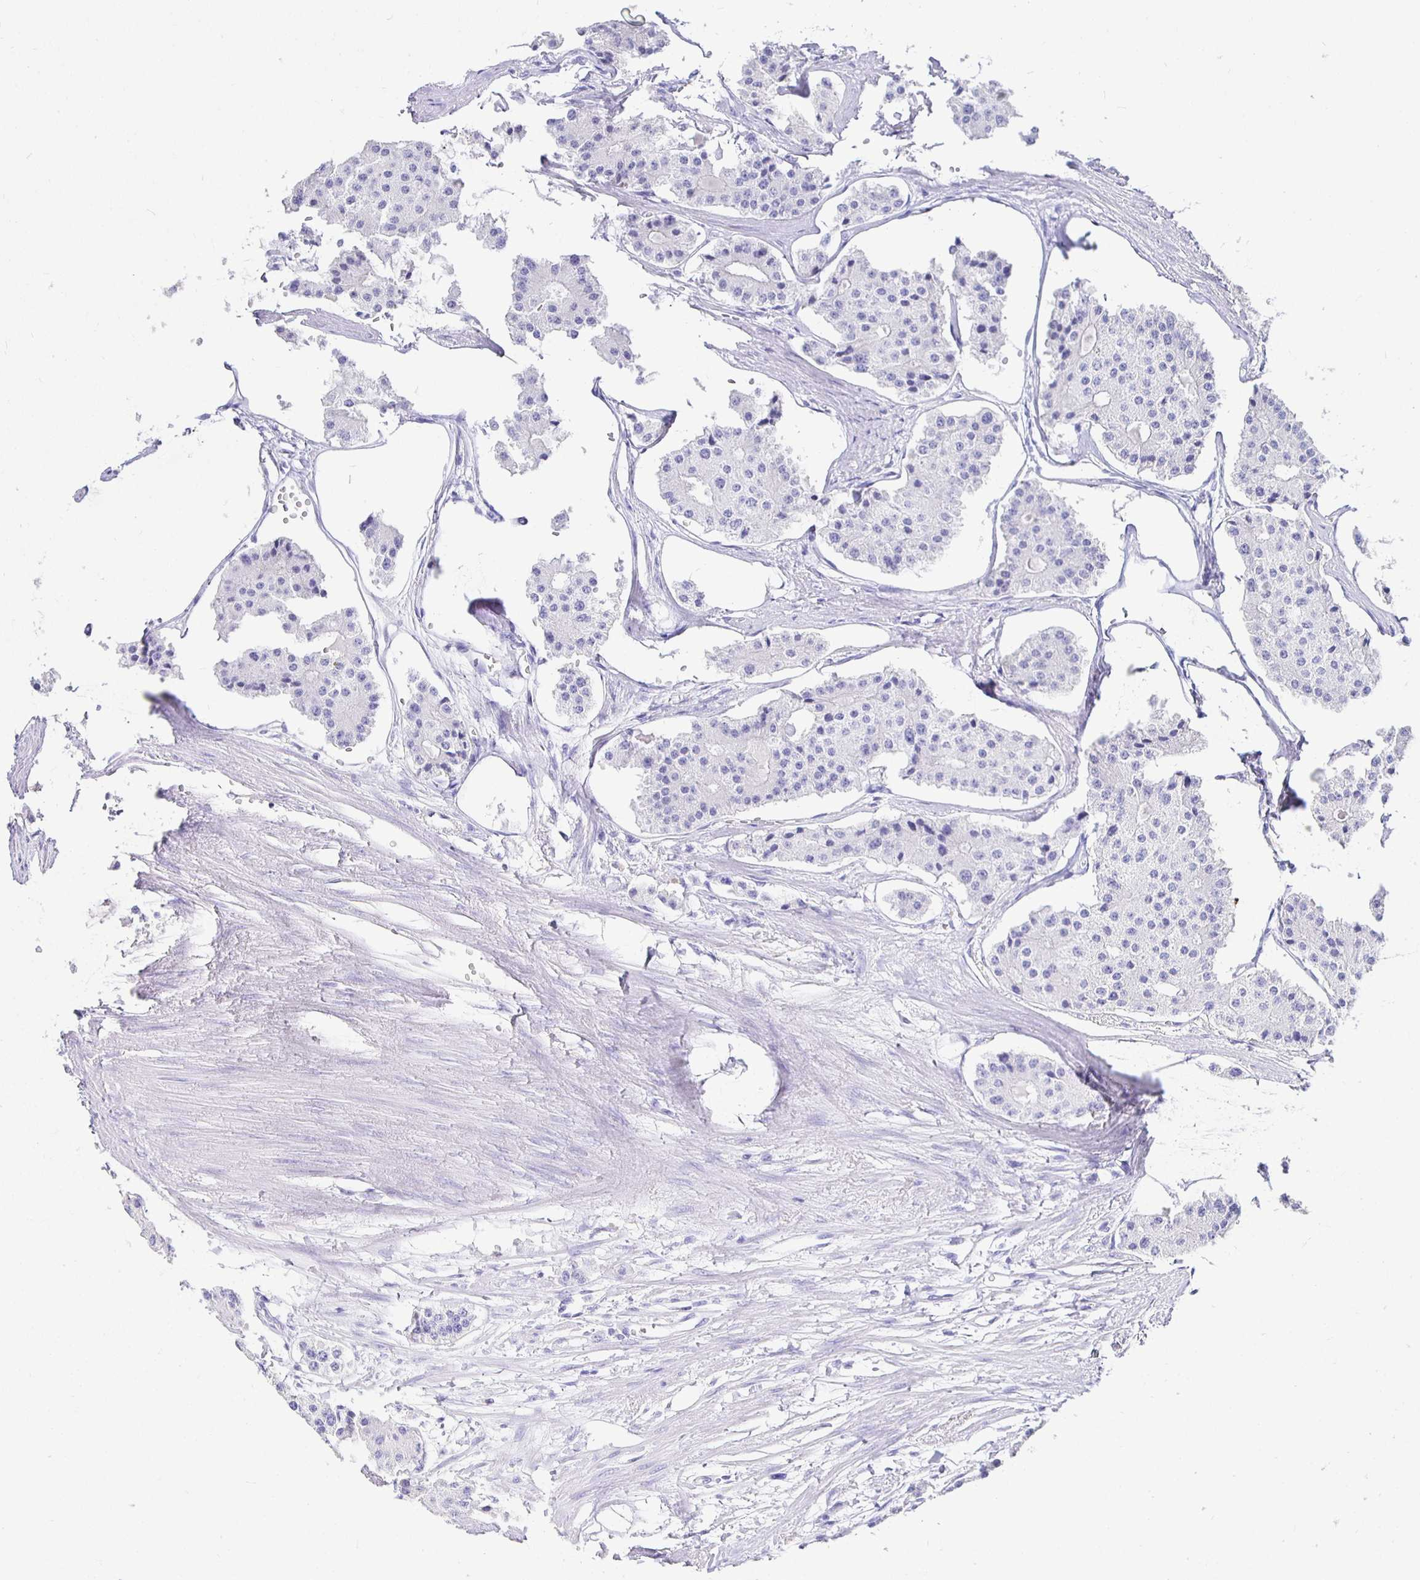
{"staining": {"intensity": "negative", "quantity": "none", "location": "none"}, "tissue": "carcinoid", "cell_type": "Tumor cells", "image_type": "cancer", "snomed": [{"axis": "morphology", "description": "Carcinoid, malignant, NOS"}, {"axis": "topography", "description": "Small intestine"}], "caption": "Protein analysis of carcinoid demonstrates no significant expression in tumor cells.", "gene": "UMOD", "patient": {"sex": "female", "age": 65}}